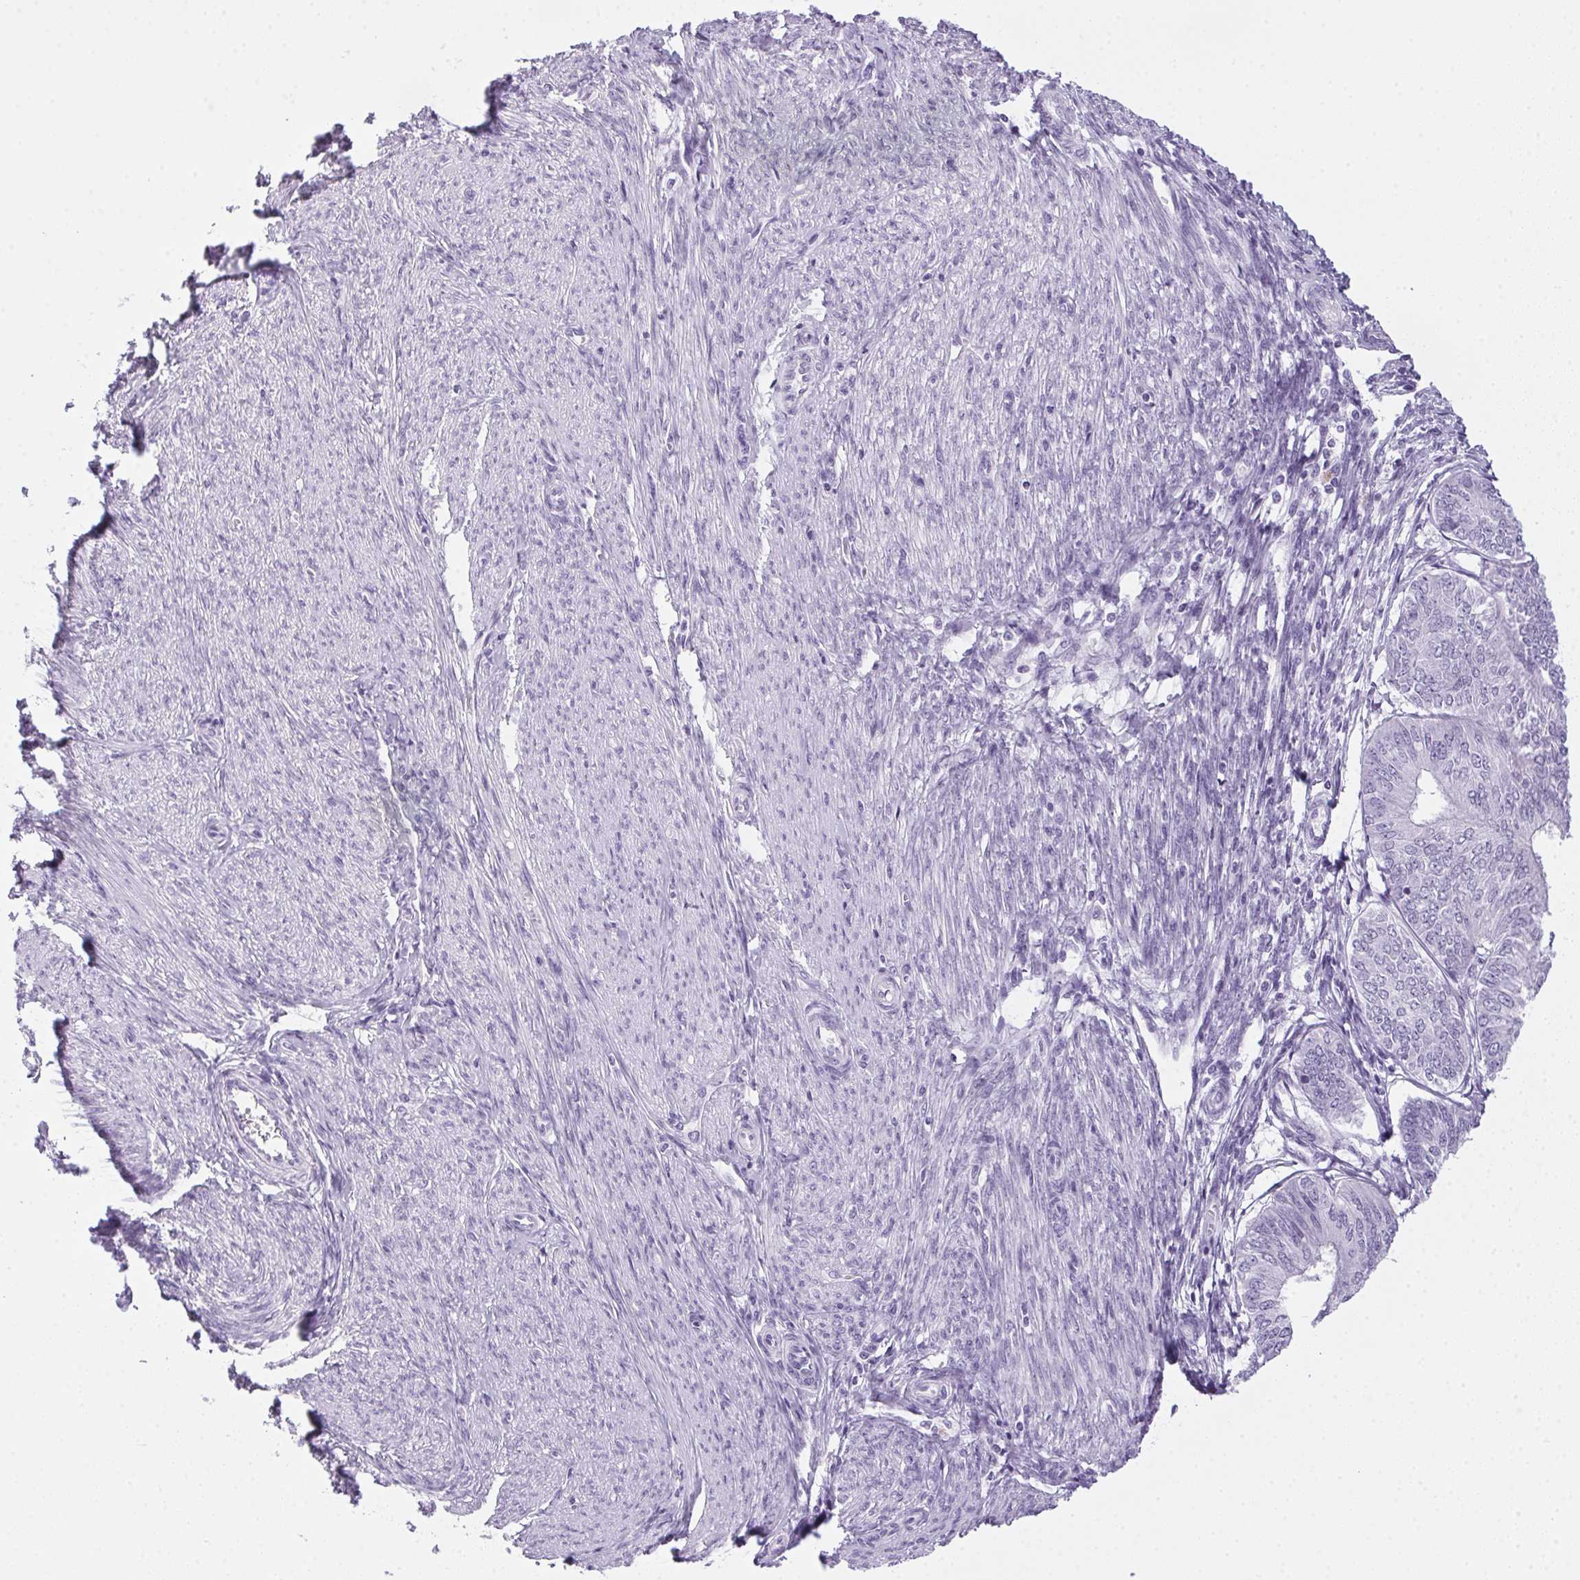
{"staining": {"intensity": "negative", "quantity": "none", "location": "none"}, "tissue": "endometrial cancer", "cell_type": "Tumor cells", "image_type": "cancer", "snomed": [{"axis": "morphology", "description": "Adenocarcinoma, NOS"}, {"axis": "topography", "description": "Endometrium"}], "caption": "Immunohistochemistry image of neoplastic tissue: human endometrial adenocarcinoma stained with DAB (3,3'-diaminobenzidine) displays no significant protein positivity in tumor cells.", "gene": "POPDC2", "patient": {"sex": "female", "age": 58}}